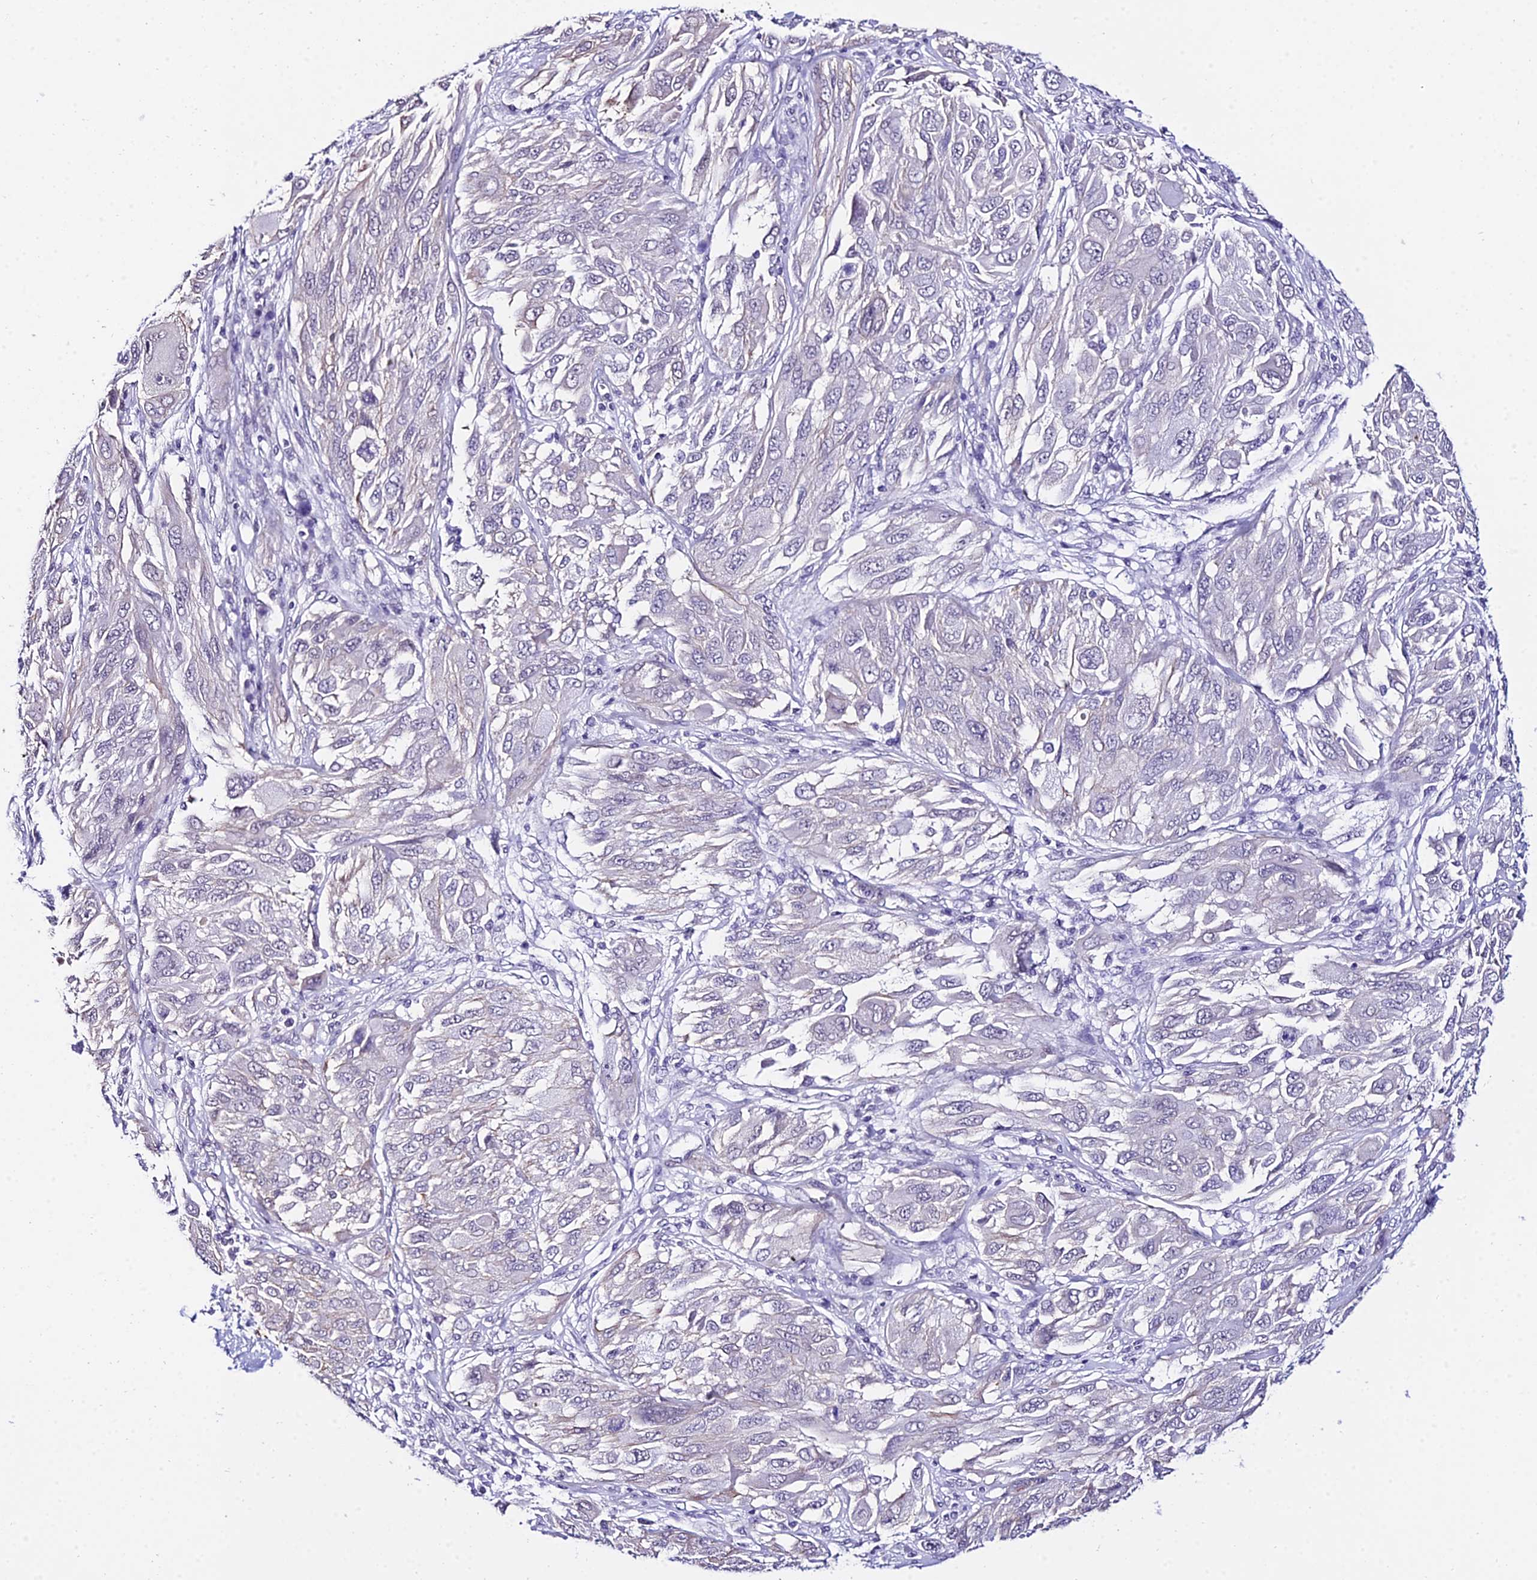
{"staining": {"intensity": "negative", "quantity": "none", "location": "none"}, "tissue": "melanoma", "cell_type": "Tumor cells", "image_type": "cancer", "snomed": [{"axis": "morphology", "description": "Malignant melanoma, NOS"}, {"axis": "topography", "description": "Skin"}], "caption": "This photomicrograph is of melanoma stained with immunohistochemistry to label a protein in brown with the nuclei are counter-stained blue. There is no positivity in tumor cells. Nuclei are stained in blue.", "gene": "POLR2I", "patient": {"sex": "female", "age": 91}}